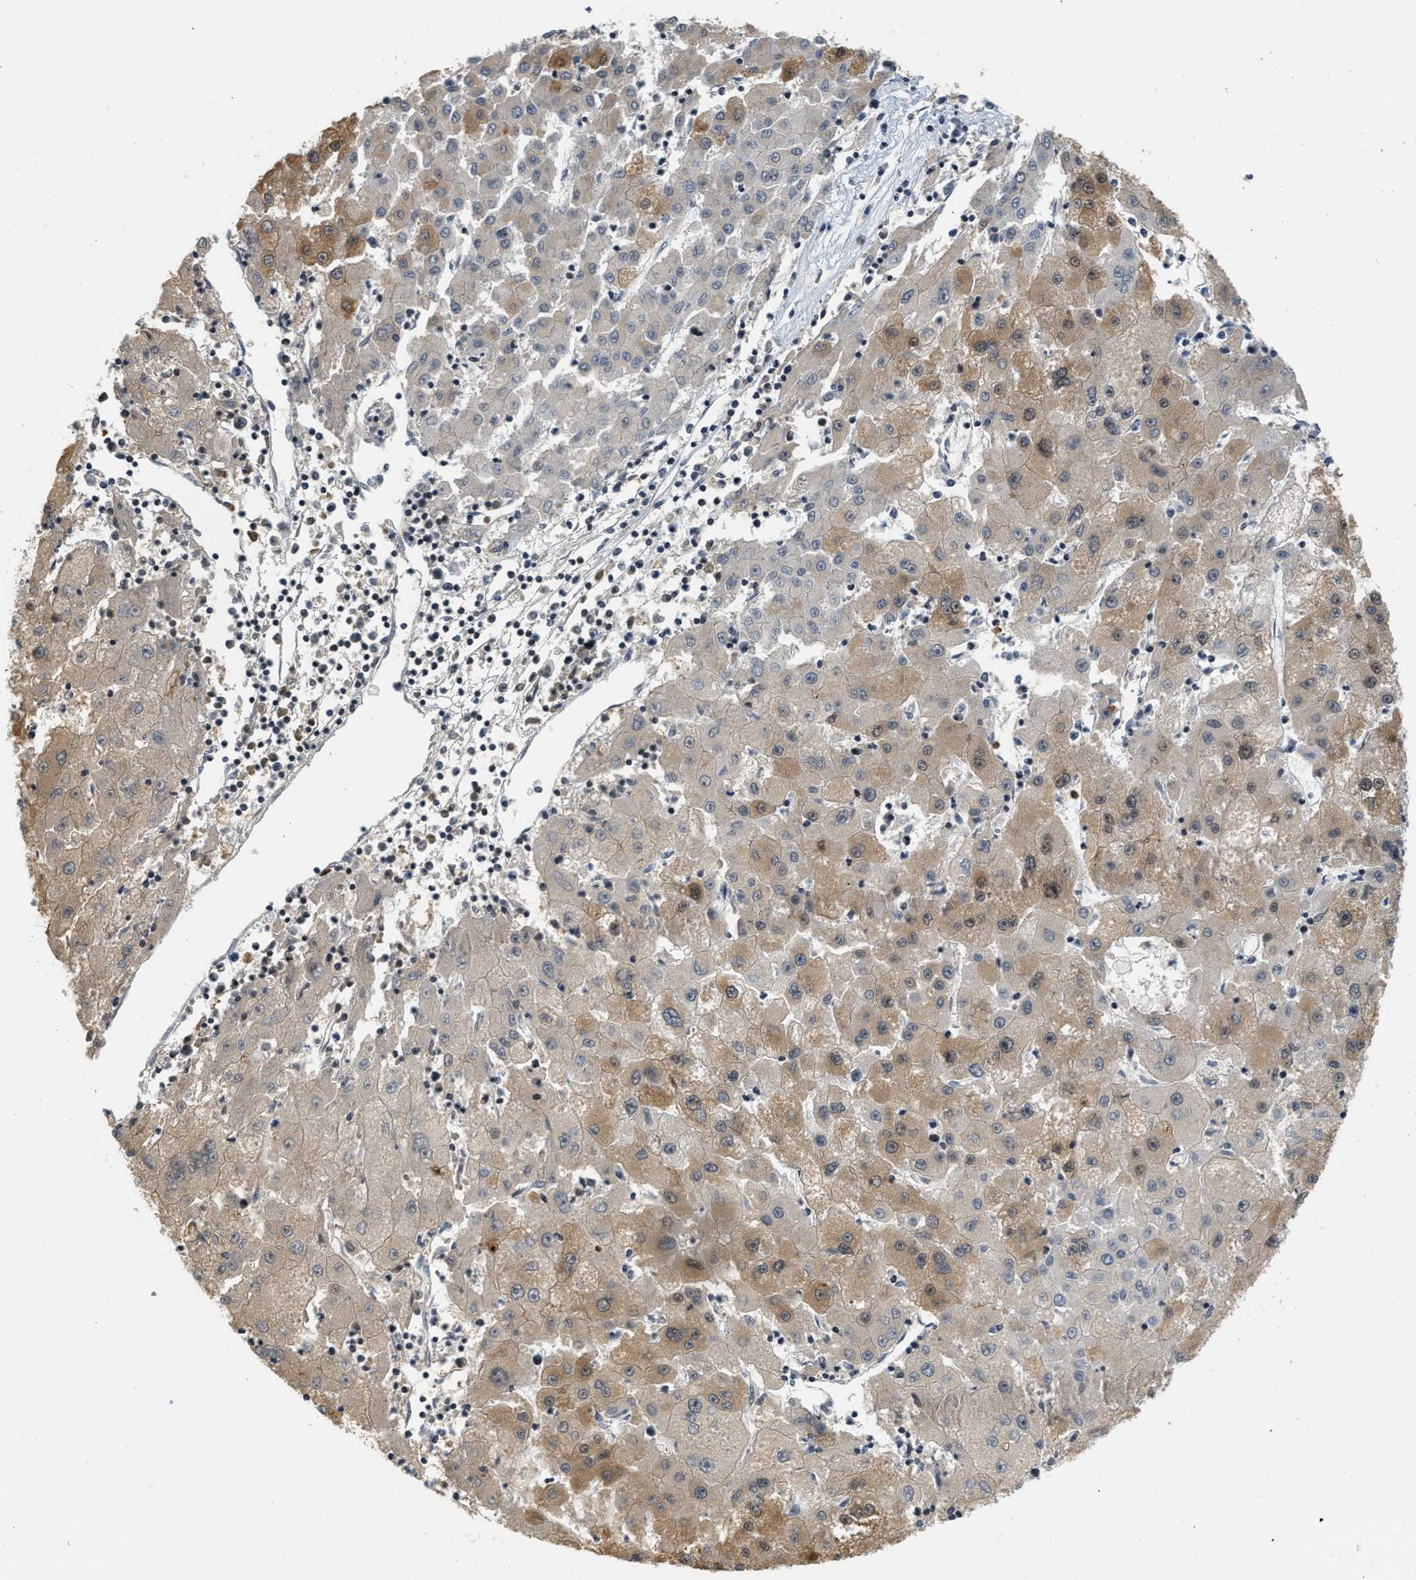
{"staining": {"intensity": "moderate", "quantity": "25%-75%", "location": "cytoplasmic/membranous"}, "tissue": "liver cancer", "cell_type": "Tumor cells", "image_type": "cancer", "snomed": [{"axis": "morphology", "description": "Carcinoma, Hepatocellular, NOS"}, {"axis": "topography", "description": "Liver"}], "caption": "Liver hepatocellular carcinoma stained with a protein marker displays moderate staining in tumor cells.", "gene": "KMT2A", "patient": {"sex": "male", "age": 72}}